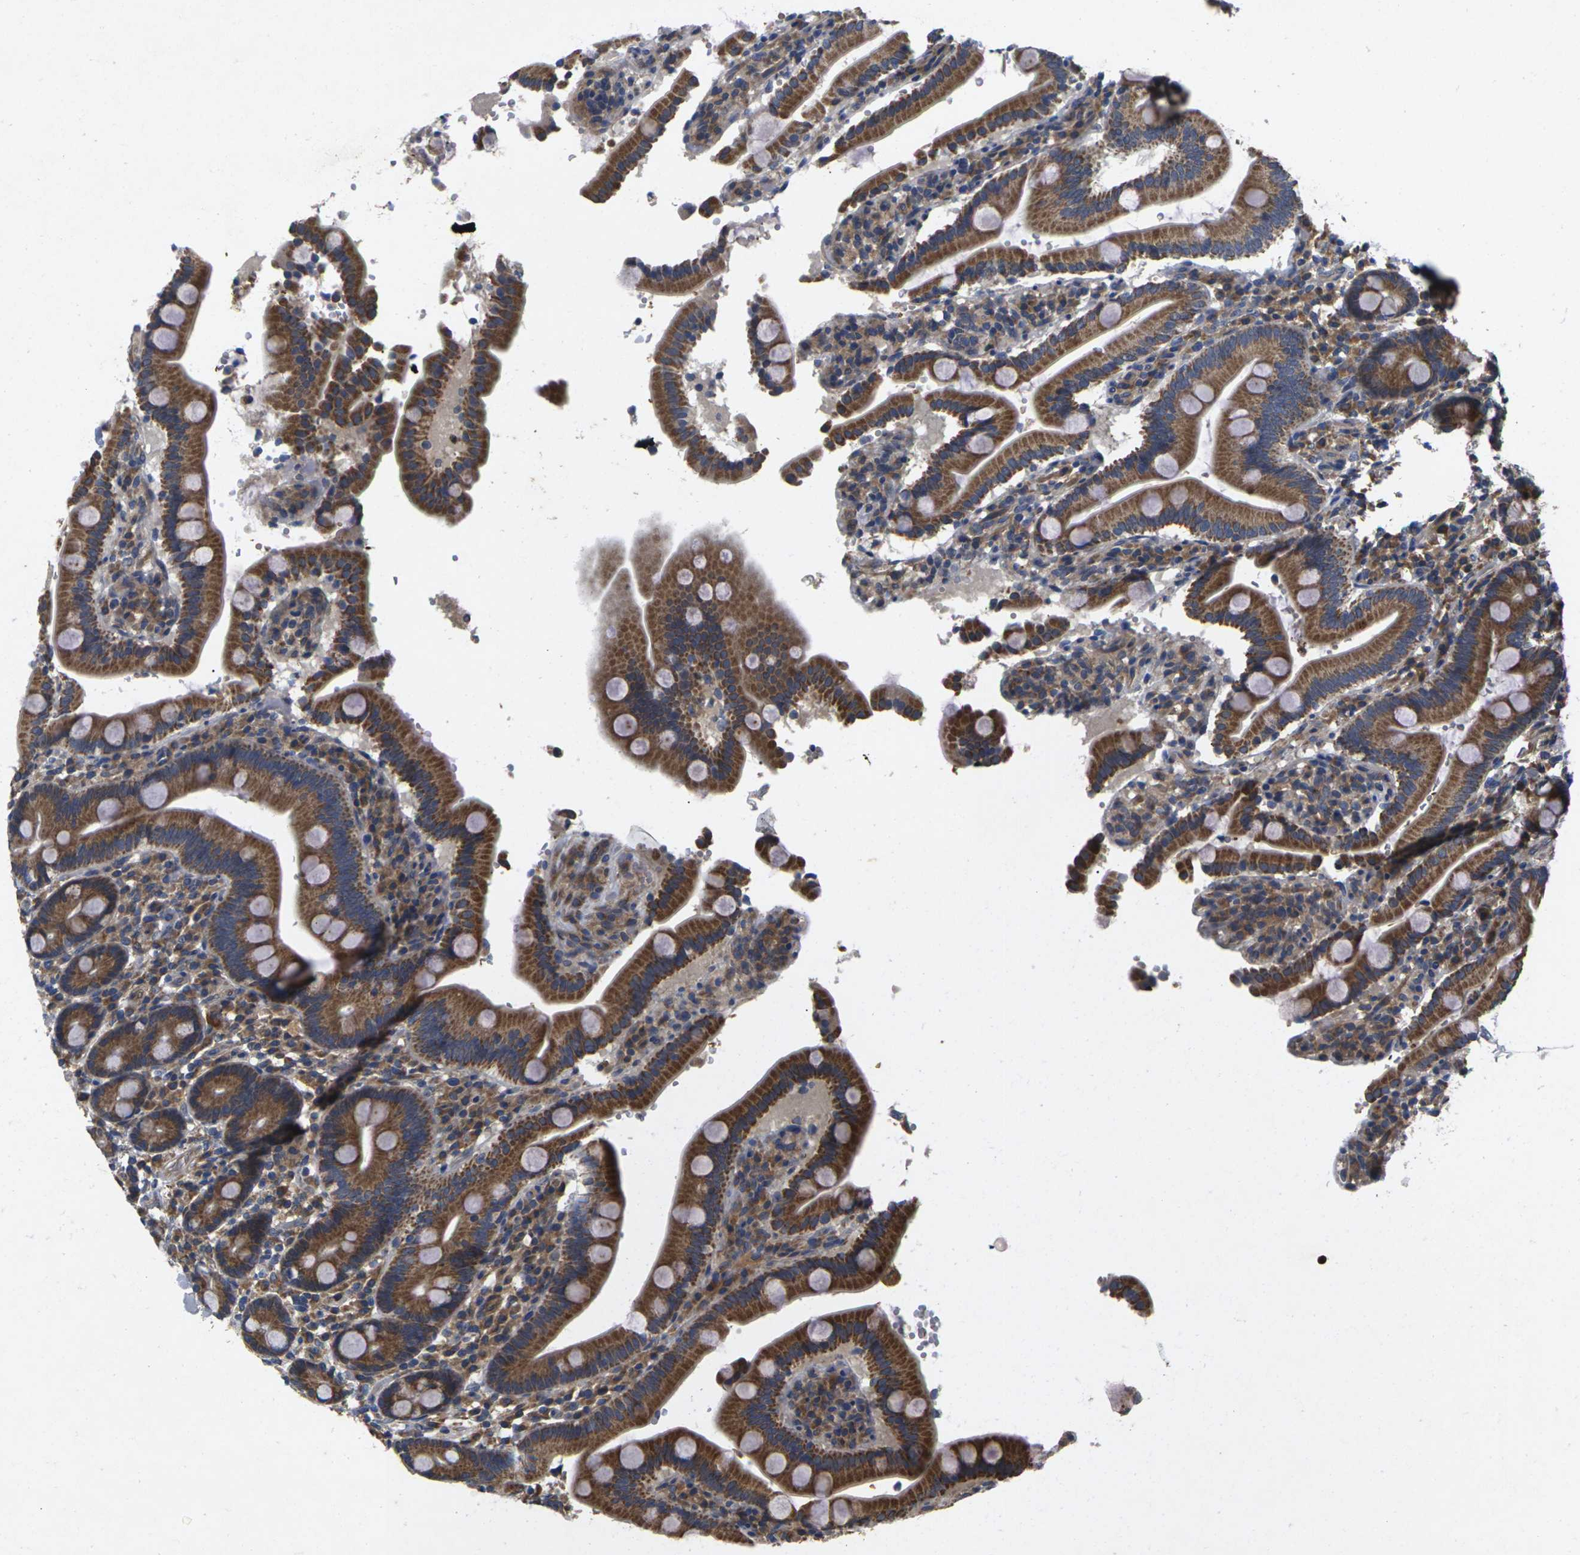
{"staining": {"intensity": "strong", "quantity": ">75%", "location": "cytoplasmic/membranous"}, "tissue": "duodenum", "cell_type": "Glandular cells", "image_type": "normal", "snomed": [{"axis": "morphology", "description": "Normal tissue, NOS"}, {"axis": "topography", "description": "Small intestine, NOS"}], "caption": "Immunohistochemical staining of unremarkable duodenum displays >75% levels of strong cytoplasmic/membranous protein positivity in about >75% of glandular cells.", "gene": "KIF1B", "patient": {"sex": "female", "age": 71}}